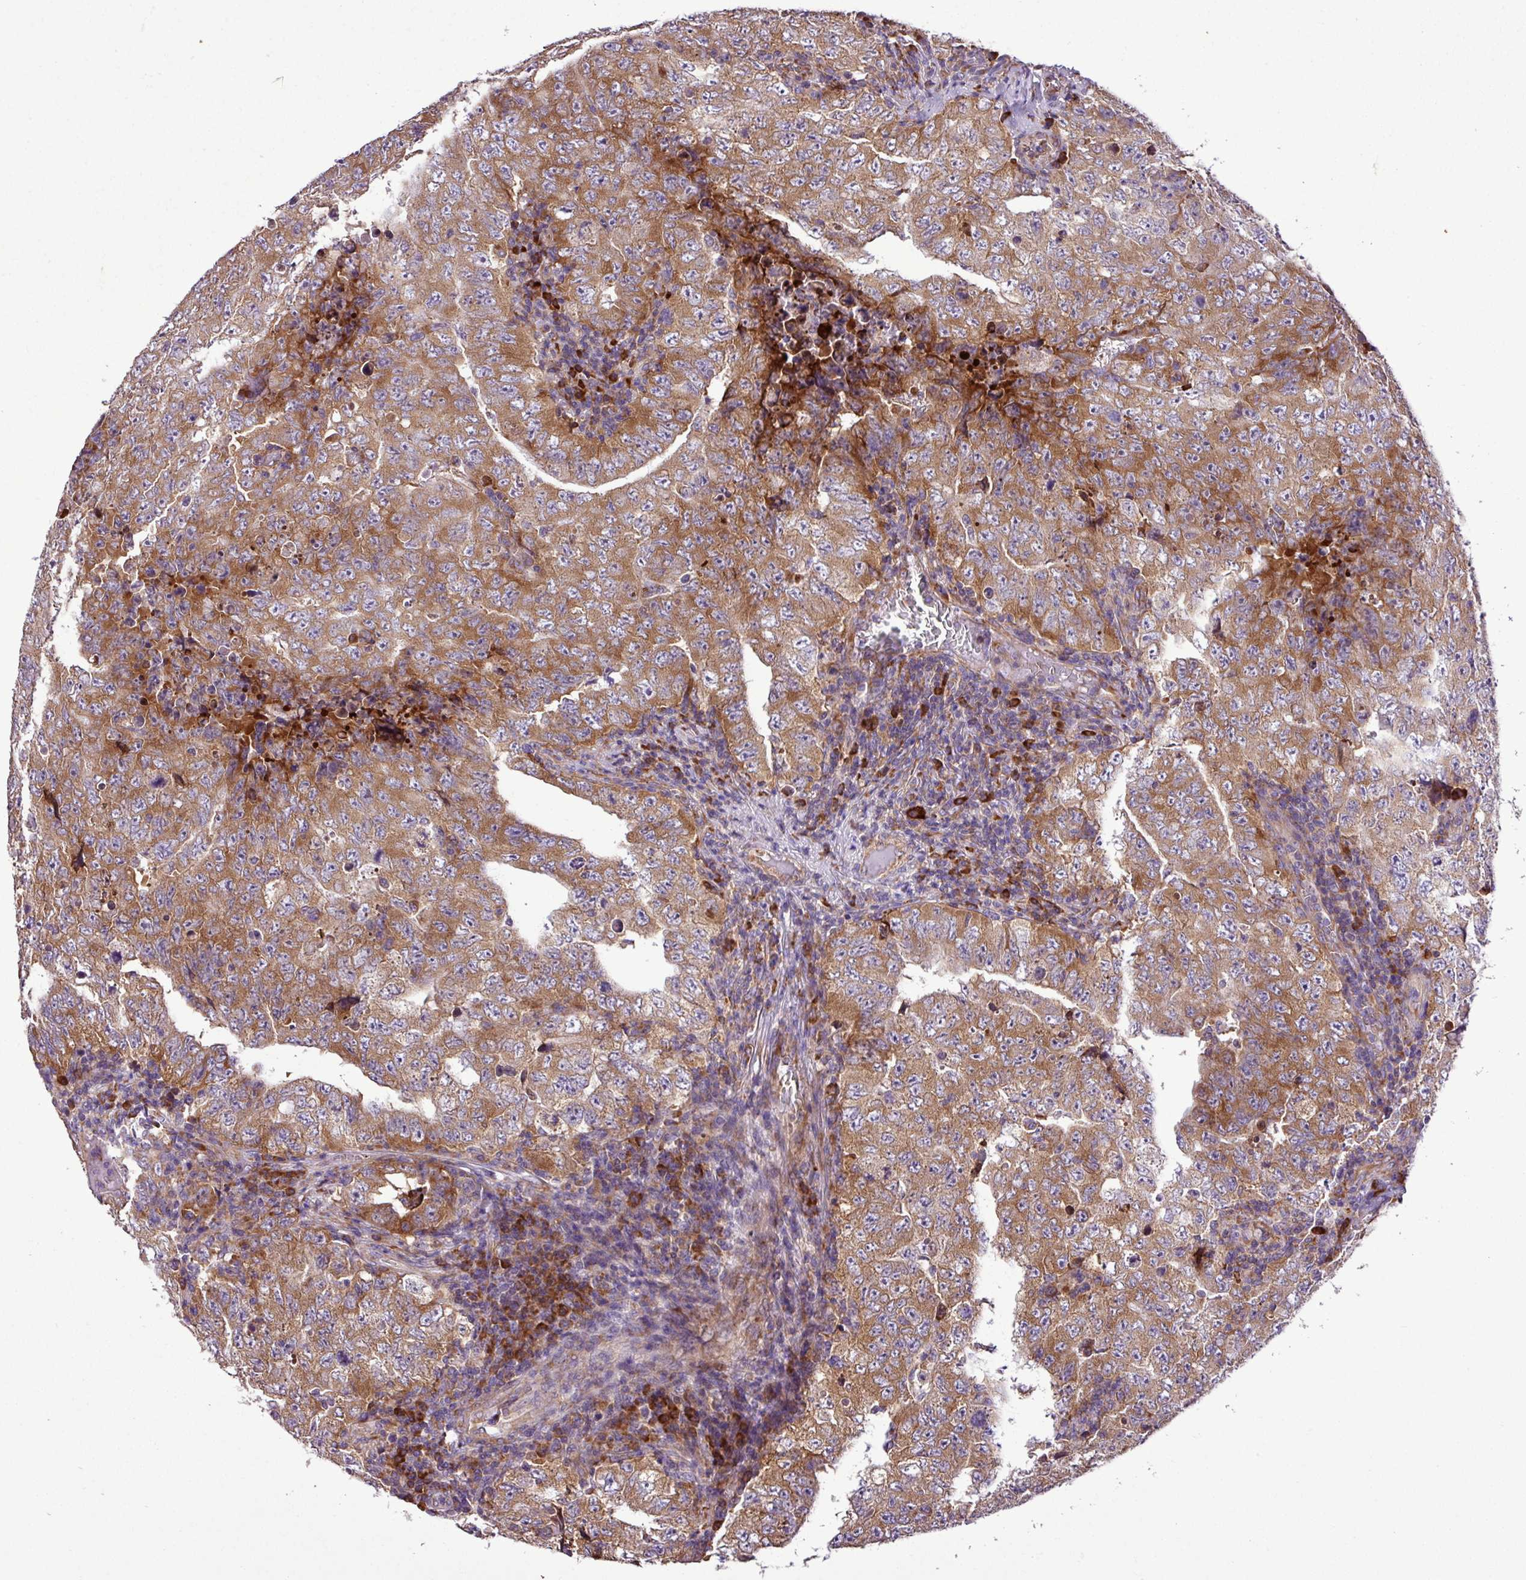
{"staining": {"intensity": "moderate", "quantity": ">75%", "location": "cytoplasmic/membranous"}, "tissue": "testis cancer", "cell_type": "Tumor cells", "image_type": "cancer", "snomed": [{"axis": "morphology", "description": "Carcinoma, Embryonal, NOS"}, {"axis": "topography", "description": "Testis"}], "caption": "IHC micrograph of testis embryonal carcinoma stained for a protein (brown), which demonstrates medium levels of moderate cytoplasmic/membranous expression in approximately >75% of tumor cells.", "gene": "RPL13", "patient": {"sex": "male", "age": 26}}